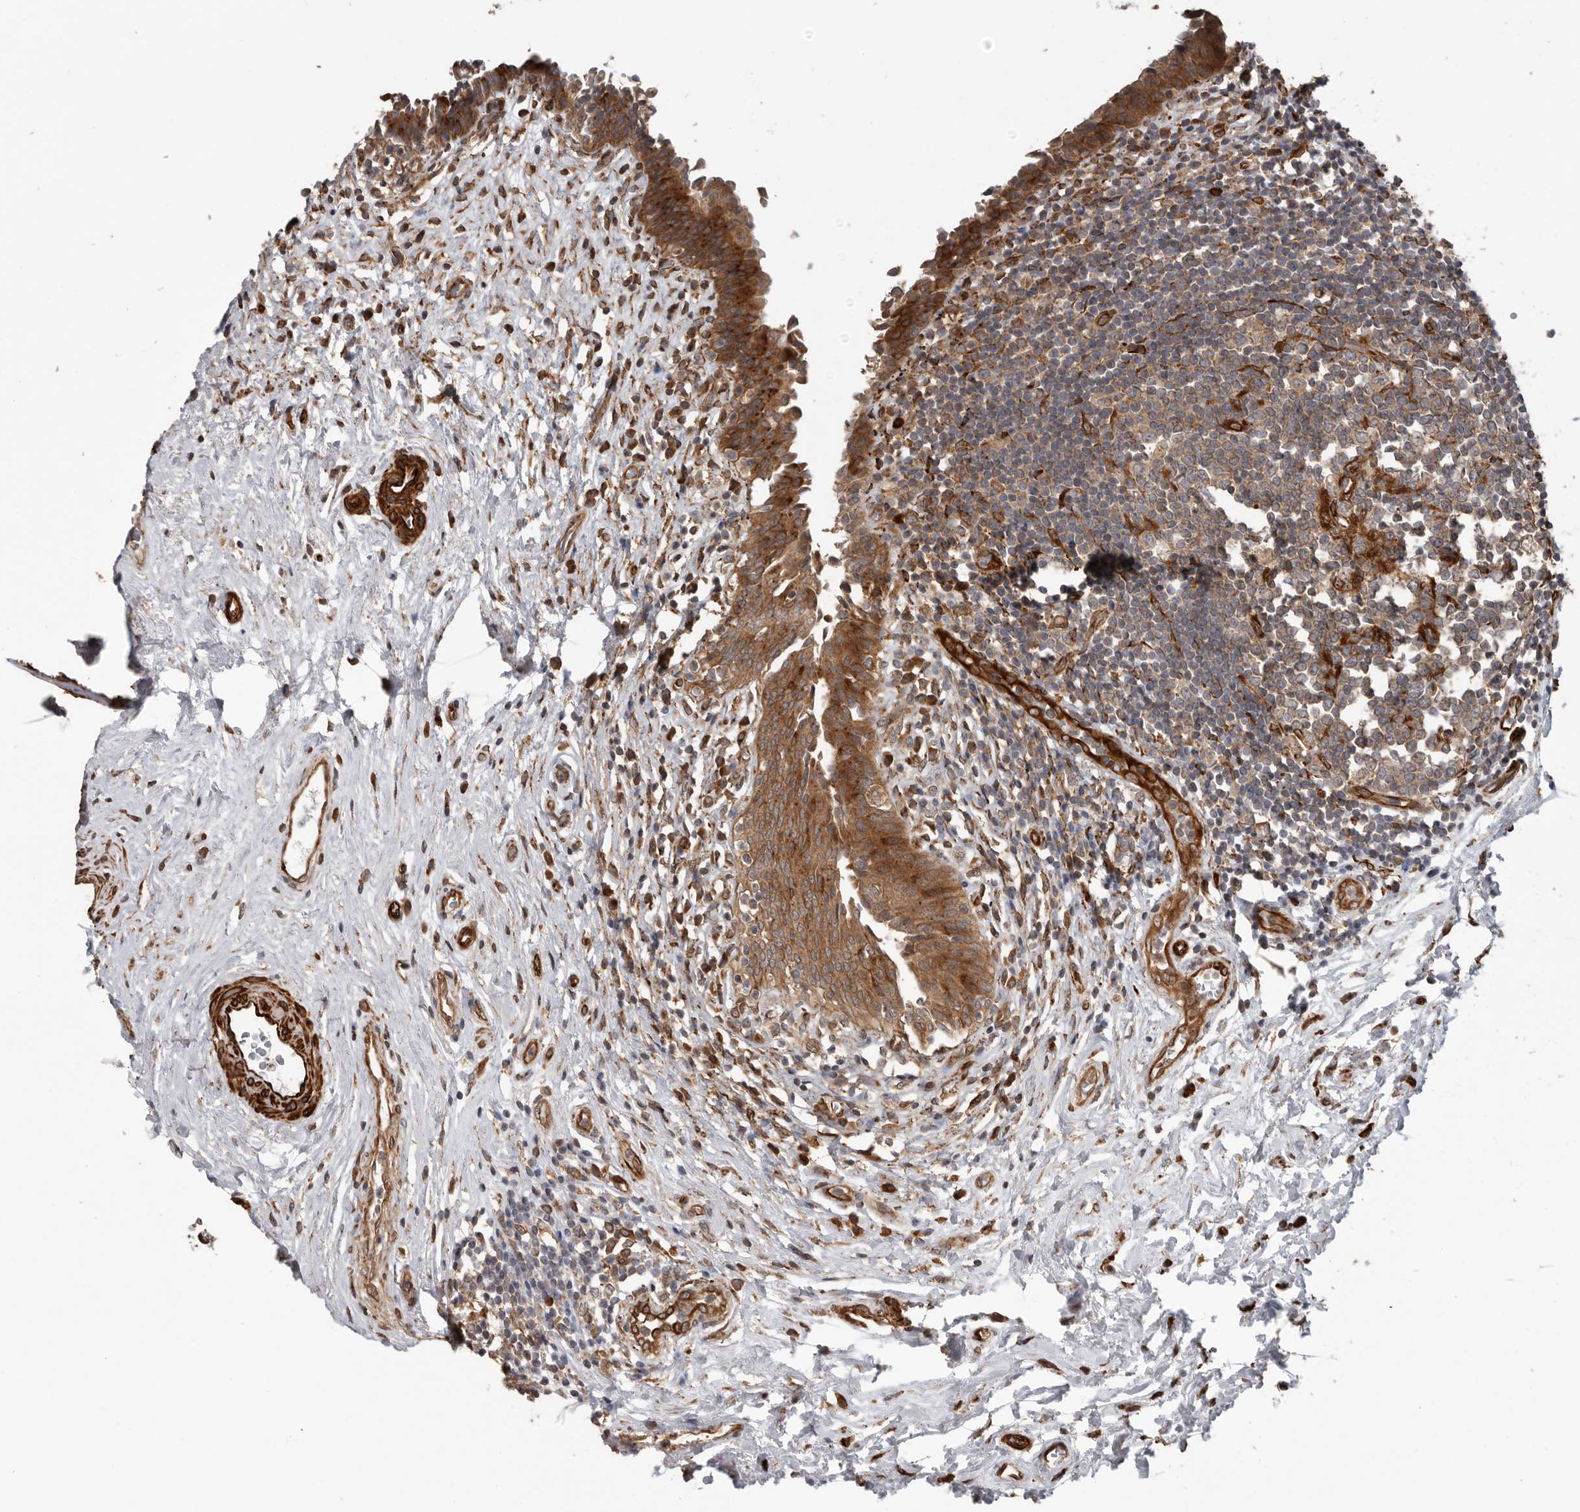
{"staining": {"intensity": "moderate", "quantity": ">75%", "location": "cytoplasmic/membranous"}, "tissue": "urinary bladder", "cell_type": "Urothelial cells", "image_type": "normal", "snomed": [{"axis": "morphology", "description": "Normal tissue, NOS"}, {"axis": "topography", "description": "Urinary bladder"}], "caption": "A brown stain shows moderate cytoplasmic/membranous expression of a protein in urothelial cells of unremarkable urinary bladder. Immunohistochemistry (ihc) stains the protein in brown and the nuclei are stained blue.", "gene": "CEP350", "patient": {"sex": "male", "age": 83}}